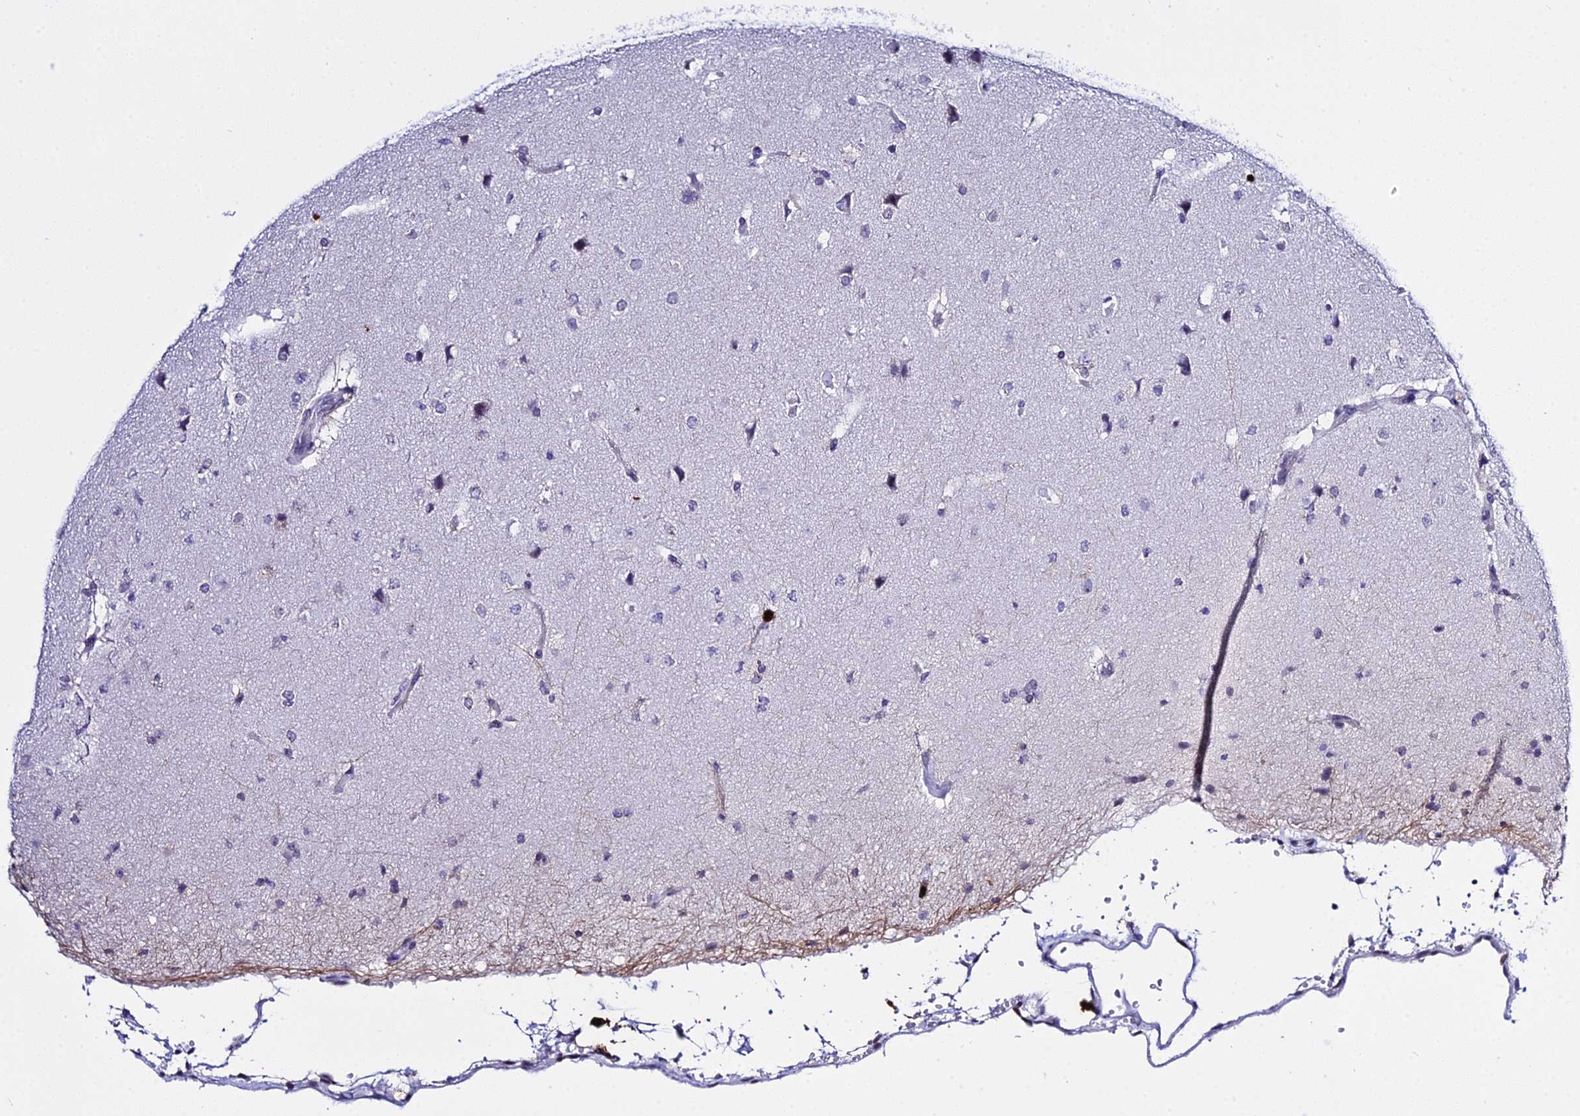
{"staining": {"intensity": "negative", "quantity": "none", "location": "none"}, "tissue": "glioma", "cell_type": "Tumor cells", "image_type": "cancer", "snomed": [{"axis": "morphology", "description": "Glioma, malignant, High grade"}, {"axis": "topography", "description": "Brain"}], "caption": "The photomicrograph displays no staining of tumor cells in malignant high-grade glioma. Nuclei are stained in blue.", "gene": "MCM10", "patient": {"sex": "male", "age": 72}}